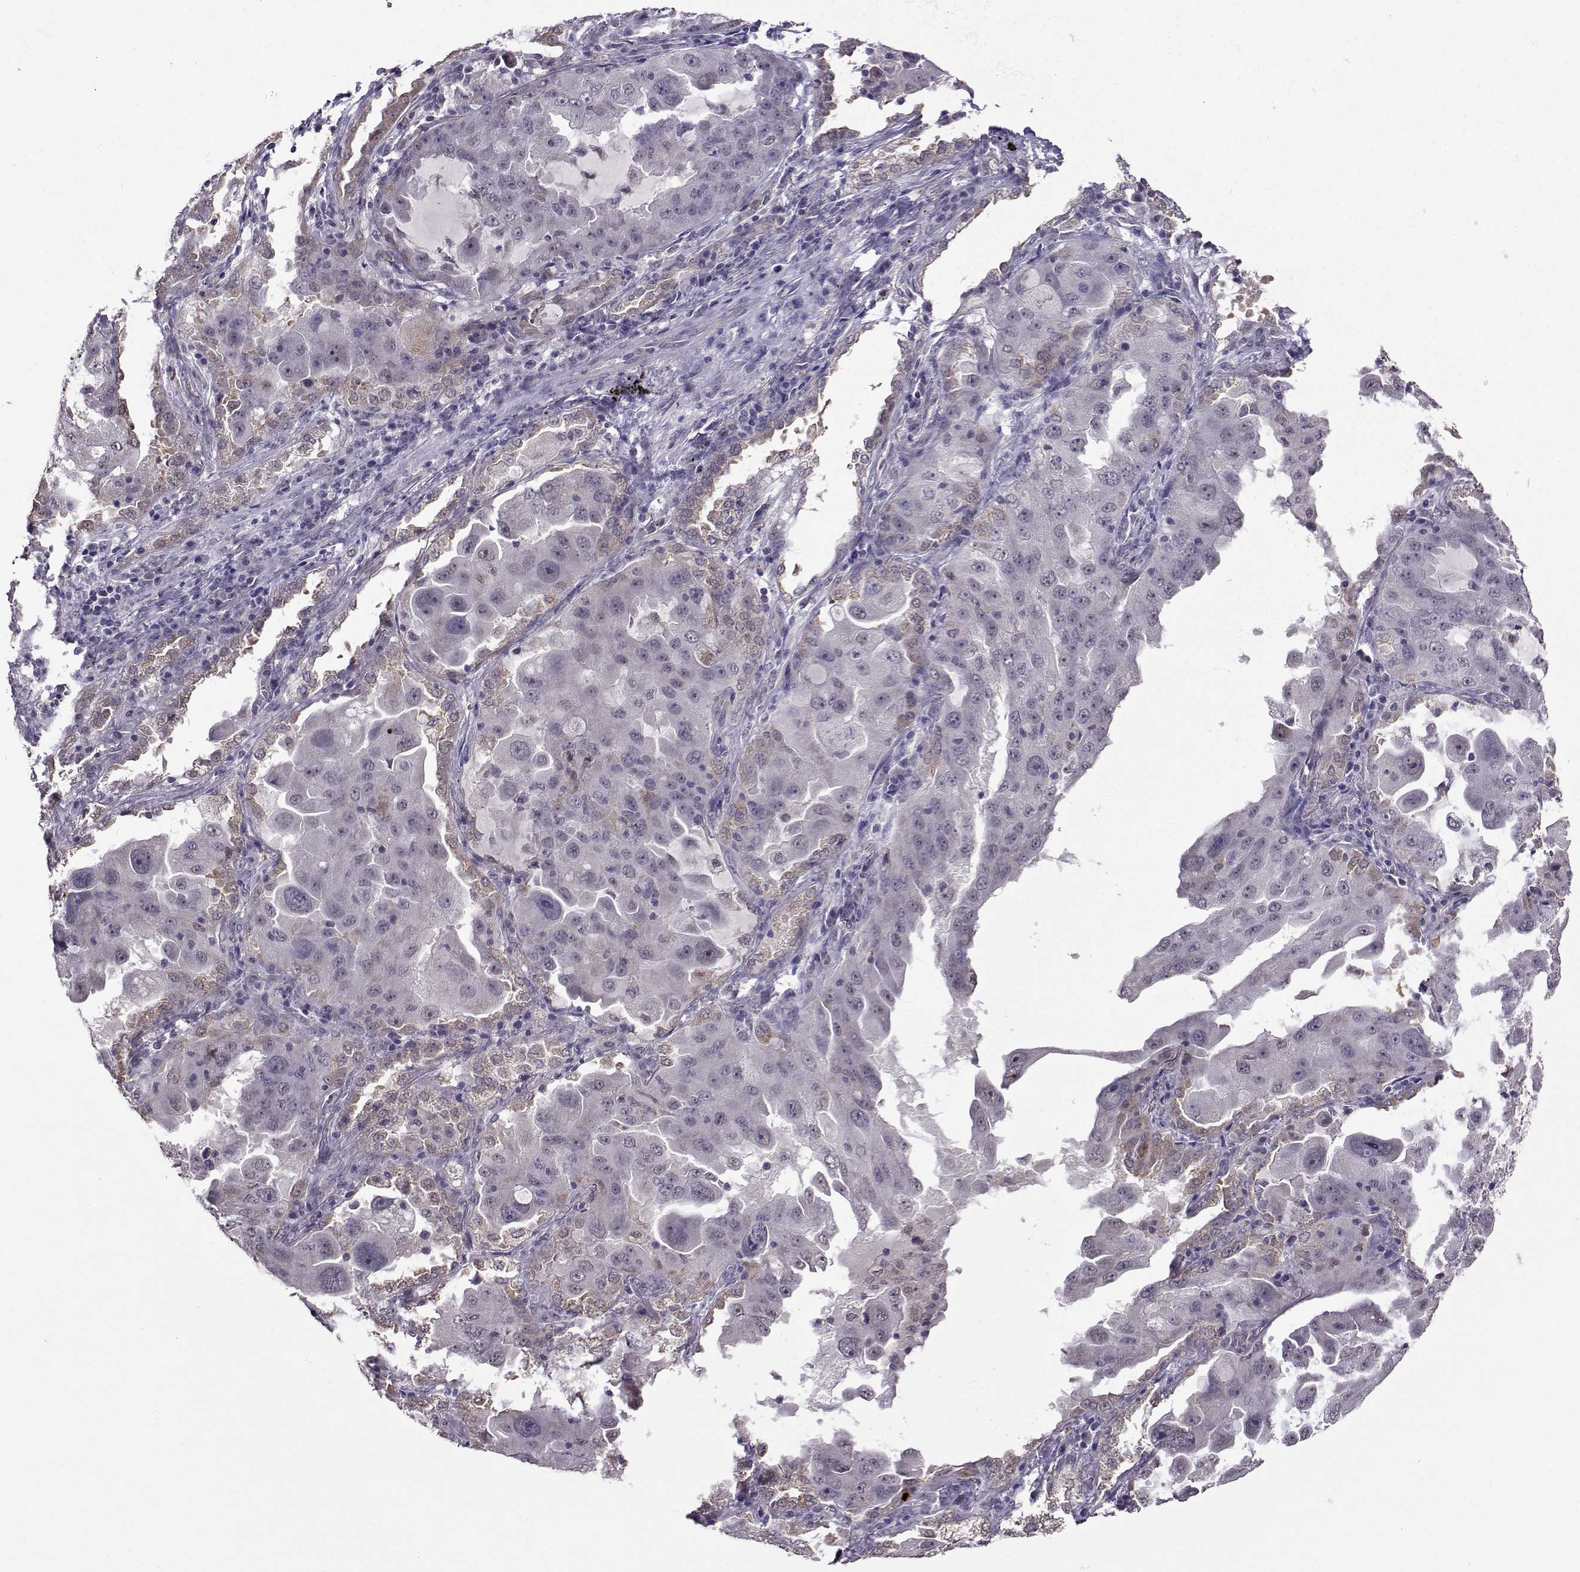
{"staining": {"intensity": "weak", "quantity": "<25%", "location": "cytoplasmic/membranous"}, "tissue": "lung cancer", "cell_type": "Tumor cells", "image_type": "cancer", "snomed": [{"axis": "morphology", "description": "Adenocarcinoma, NOS"}, {"axis": "topography", "description": "Lung"}], "caption": "Tumor cells show no significant protein staining in lung adenocarcinoma.", "gene": "DDX20", "patient": {"sex": "female", "age": 61}}